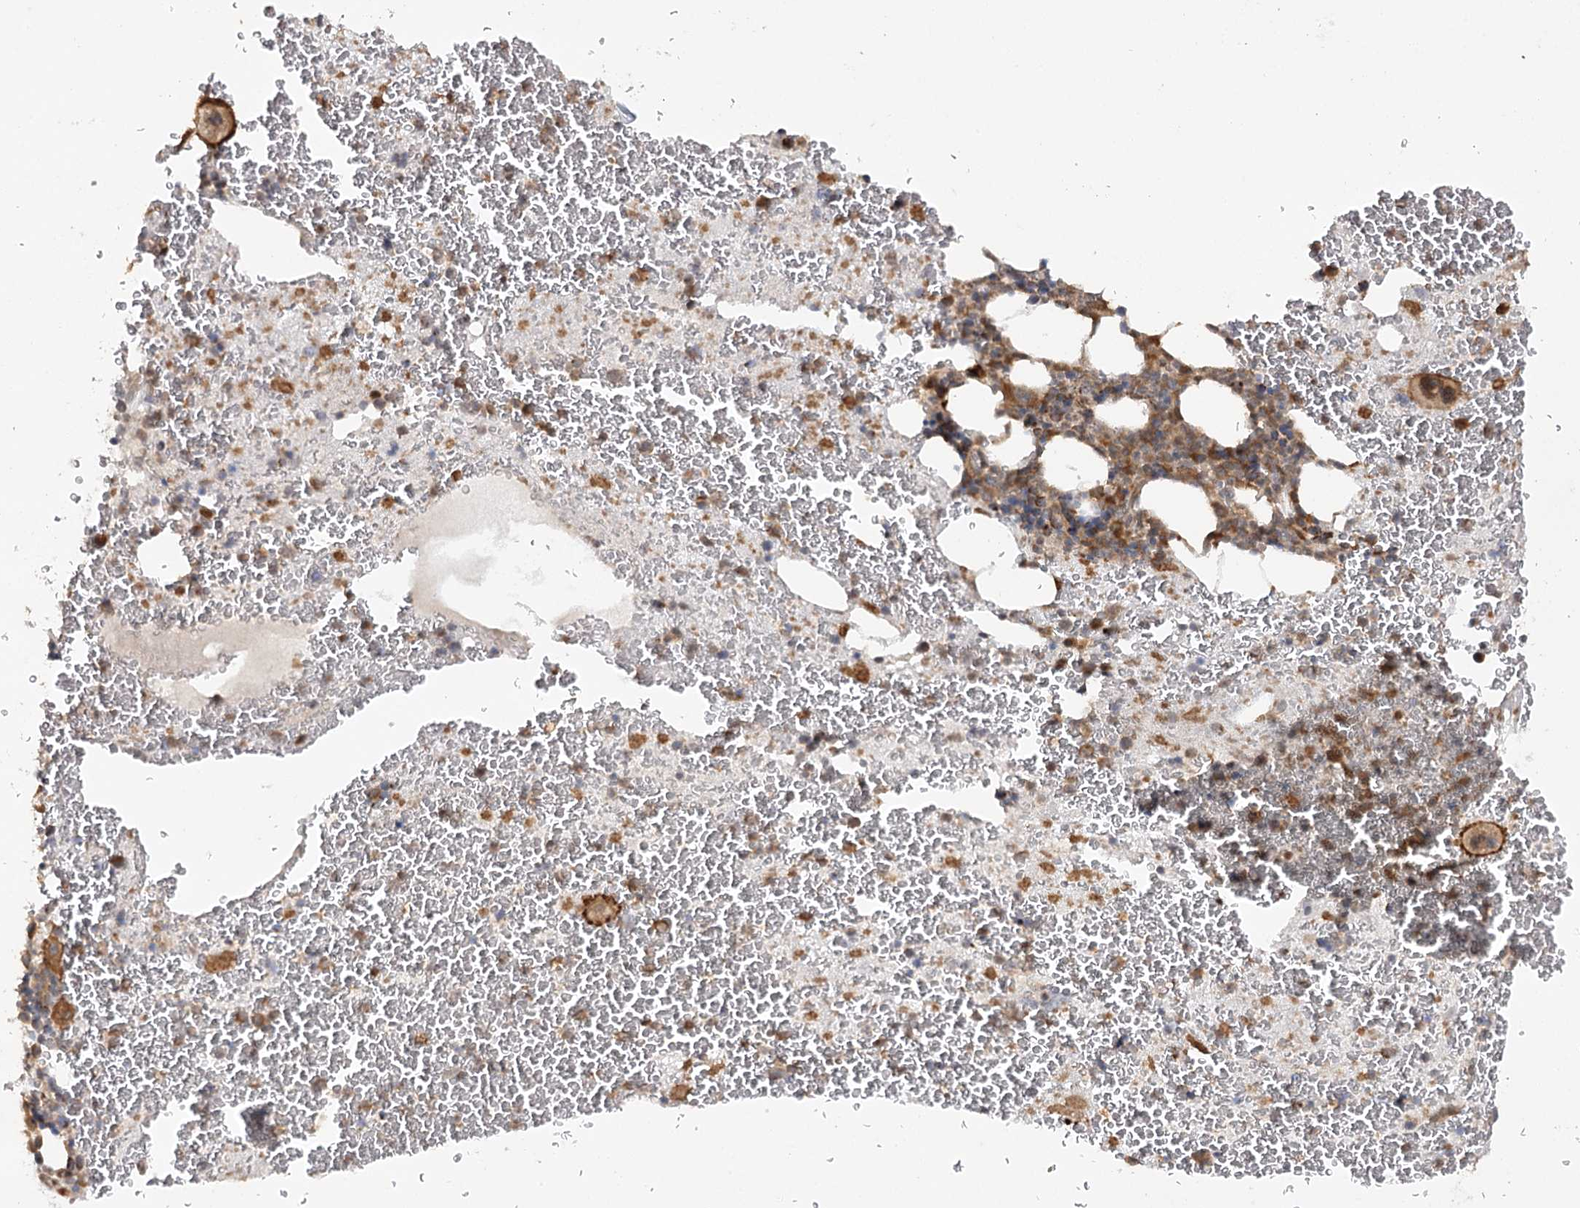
{"staining": {"intensity": "moderate", "quantity": "25%-75%", "location": "cytoplasmic/membranous"}, "tissue": "bone marrow", "cell_type": "Hematopoietic cells", "image_type": "normal", "snomed": [{"axis": "morphology", "description": "Normal tissue, NOS"}, {"axis": "topography", "description": "Bone marrow"}], "caption": "Immunohistochemistry of benign human bone marrow displays medium levels of moderate cytoplasmic/membranous expression in about 25%-75% of hematopoietic cells. The protein of interest is shown in brown color, while the nuclei are stained blue.", "gene": "ZNRF3", "patient": {"sex": "male", "age": 36}}